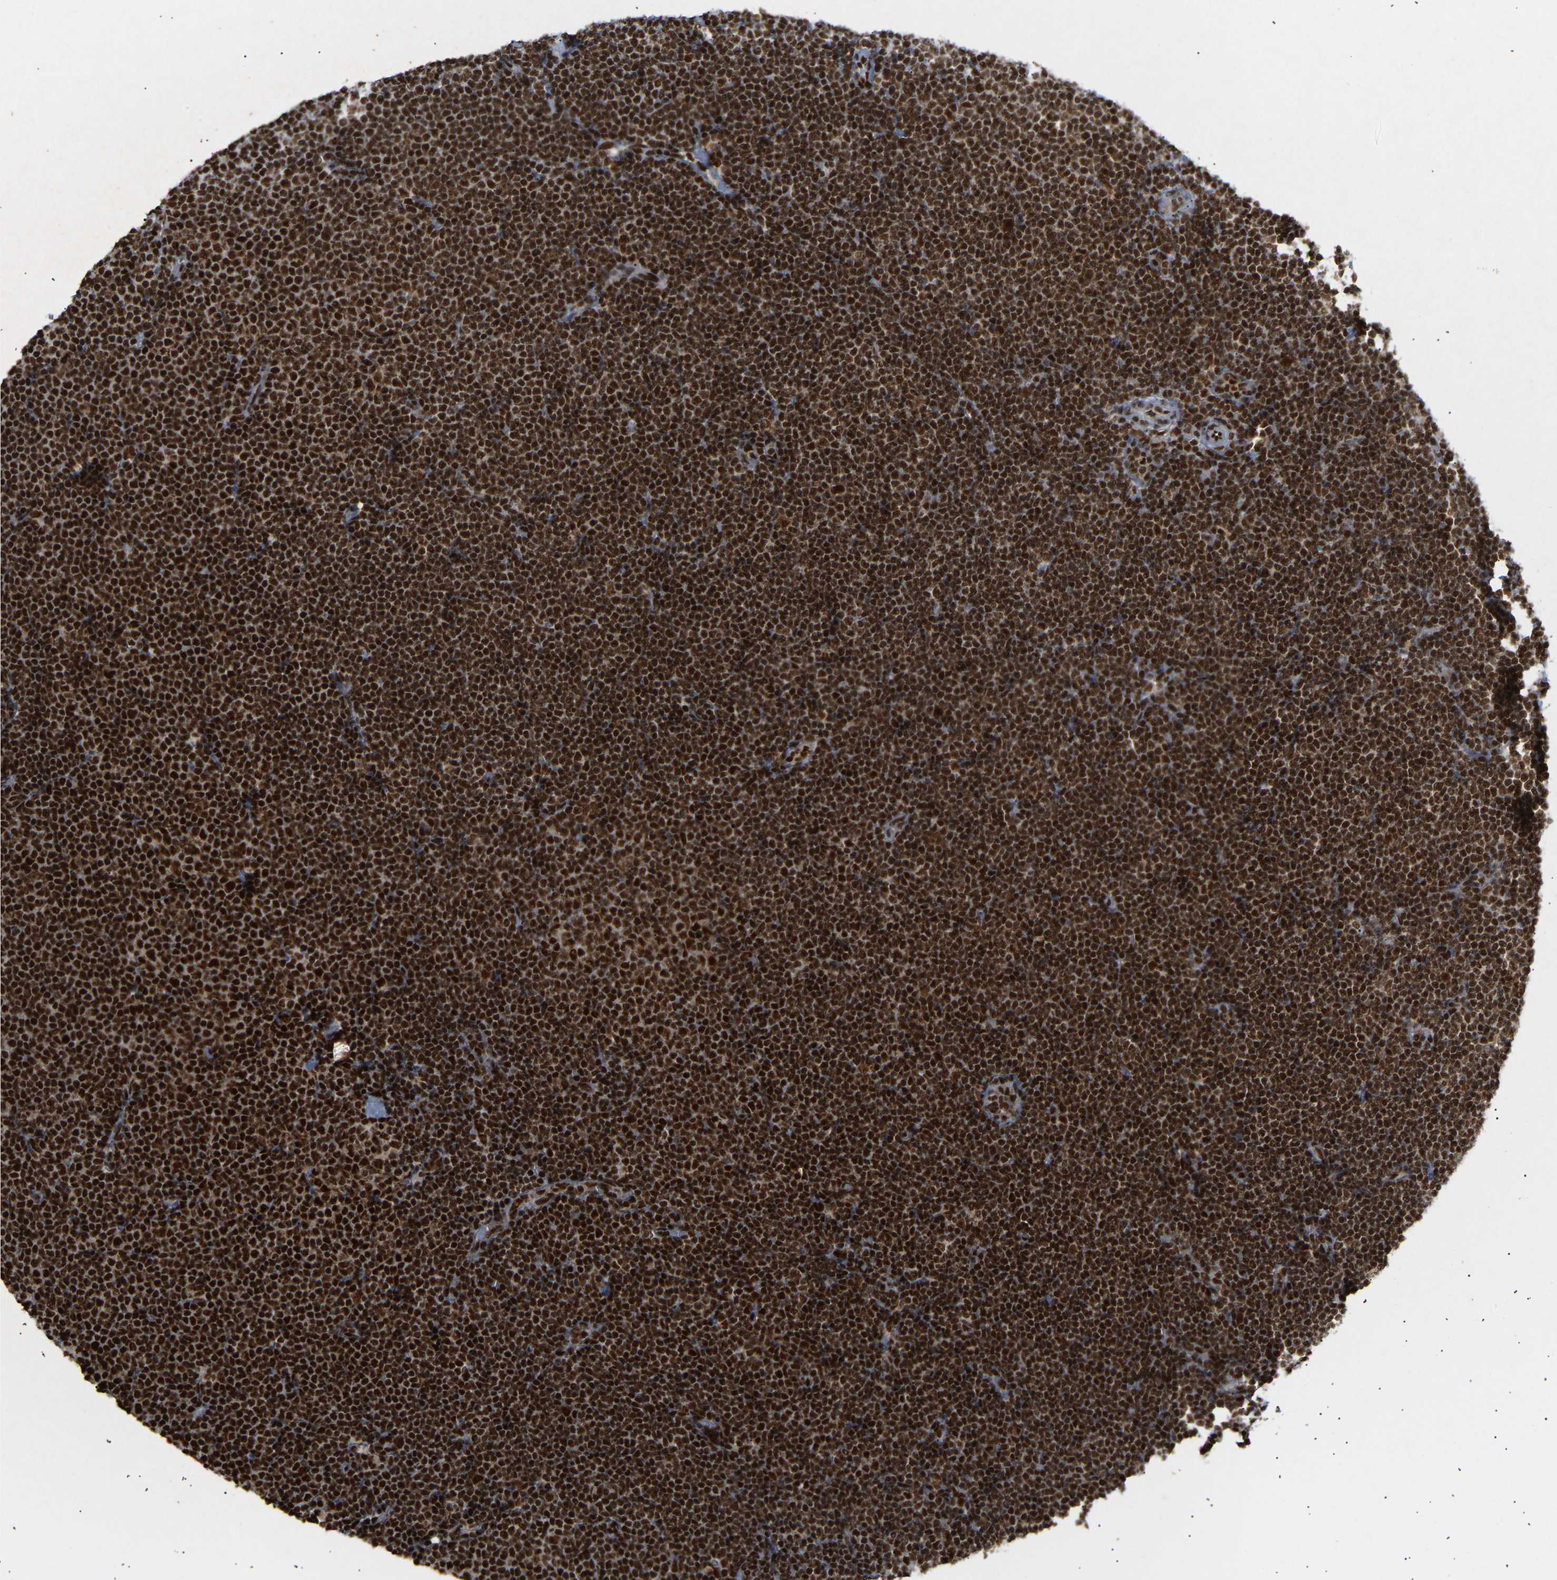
{"staining": {"intensity": "strong", "quantity": ">75%", "location": "nuclear"}, "tissue": "lymphoma", "cell_type": "Tumor cells", "image_type": "cancer", "snomed": [{"axis": "morphology", "description": "Malignant lymphoma, non-Hodgkin's type, Low grade"}, {"axis": "topography", "description": "Lymph node"}], "caption": "A brown stain highlights strong nuclear expression of a protein in low-grade malignant lymphoma, non-Hodgkin's type tumor cells.", "gene": "ALYREF", "patient": {"sex": "female", "age": 53}}